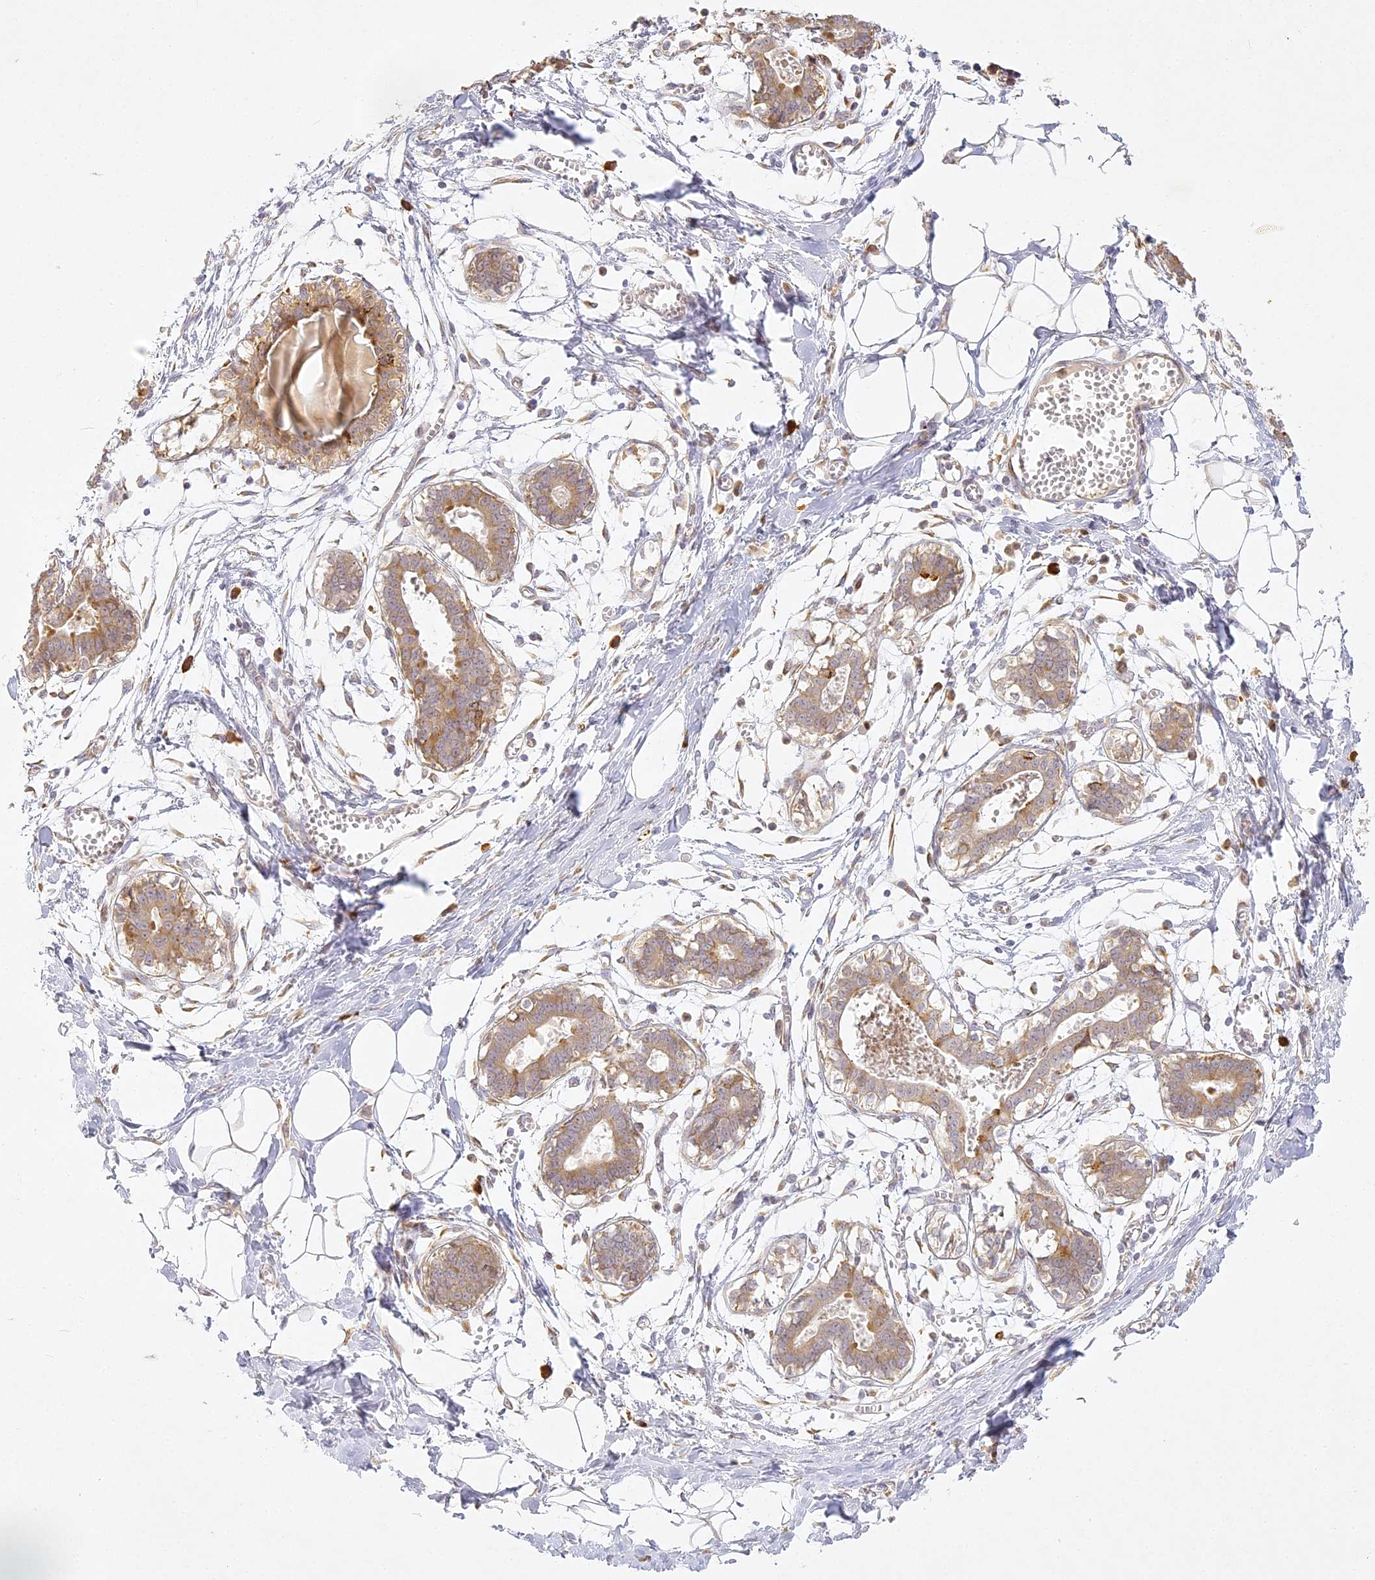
{"staining": {"intensity": "negative", "quantity": "none", "location": "none"}, "tissue": "breast", "cell_type": "Adipocytes", "image_type": "normal", "snomed": [{"axis": "morphology", "description": "Normal tissue, NOS"}, {"axis": "topography", "description": "Breast"}], "caption": "This micrograph is of normal breast stained with immunohistochemistry to label a protein in brown with the nuclei are counter-stained blue. There is no staining in adipocytes.", "gene": "SLC30A5", "patient": {"sex": "female", "age": 27}}